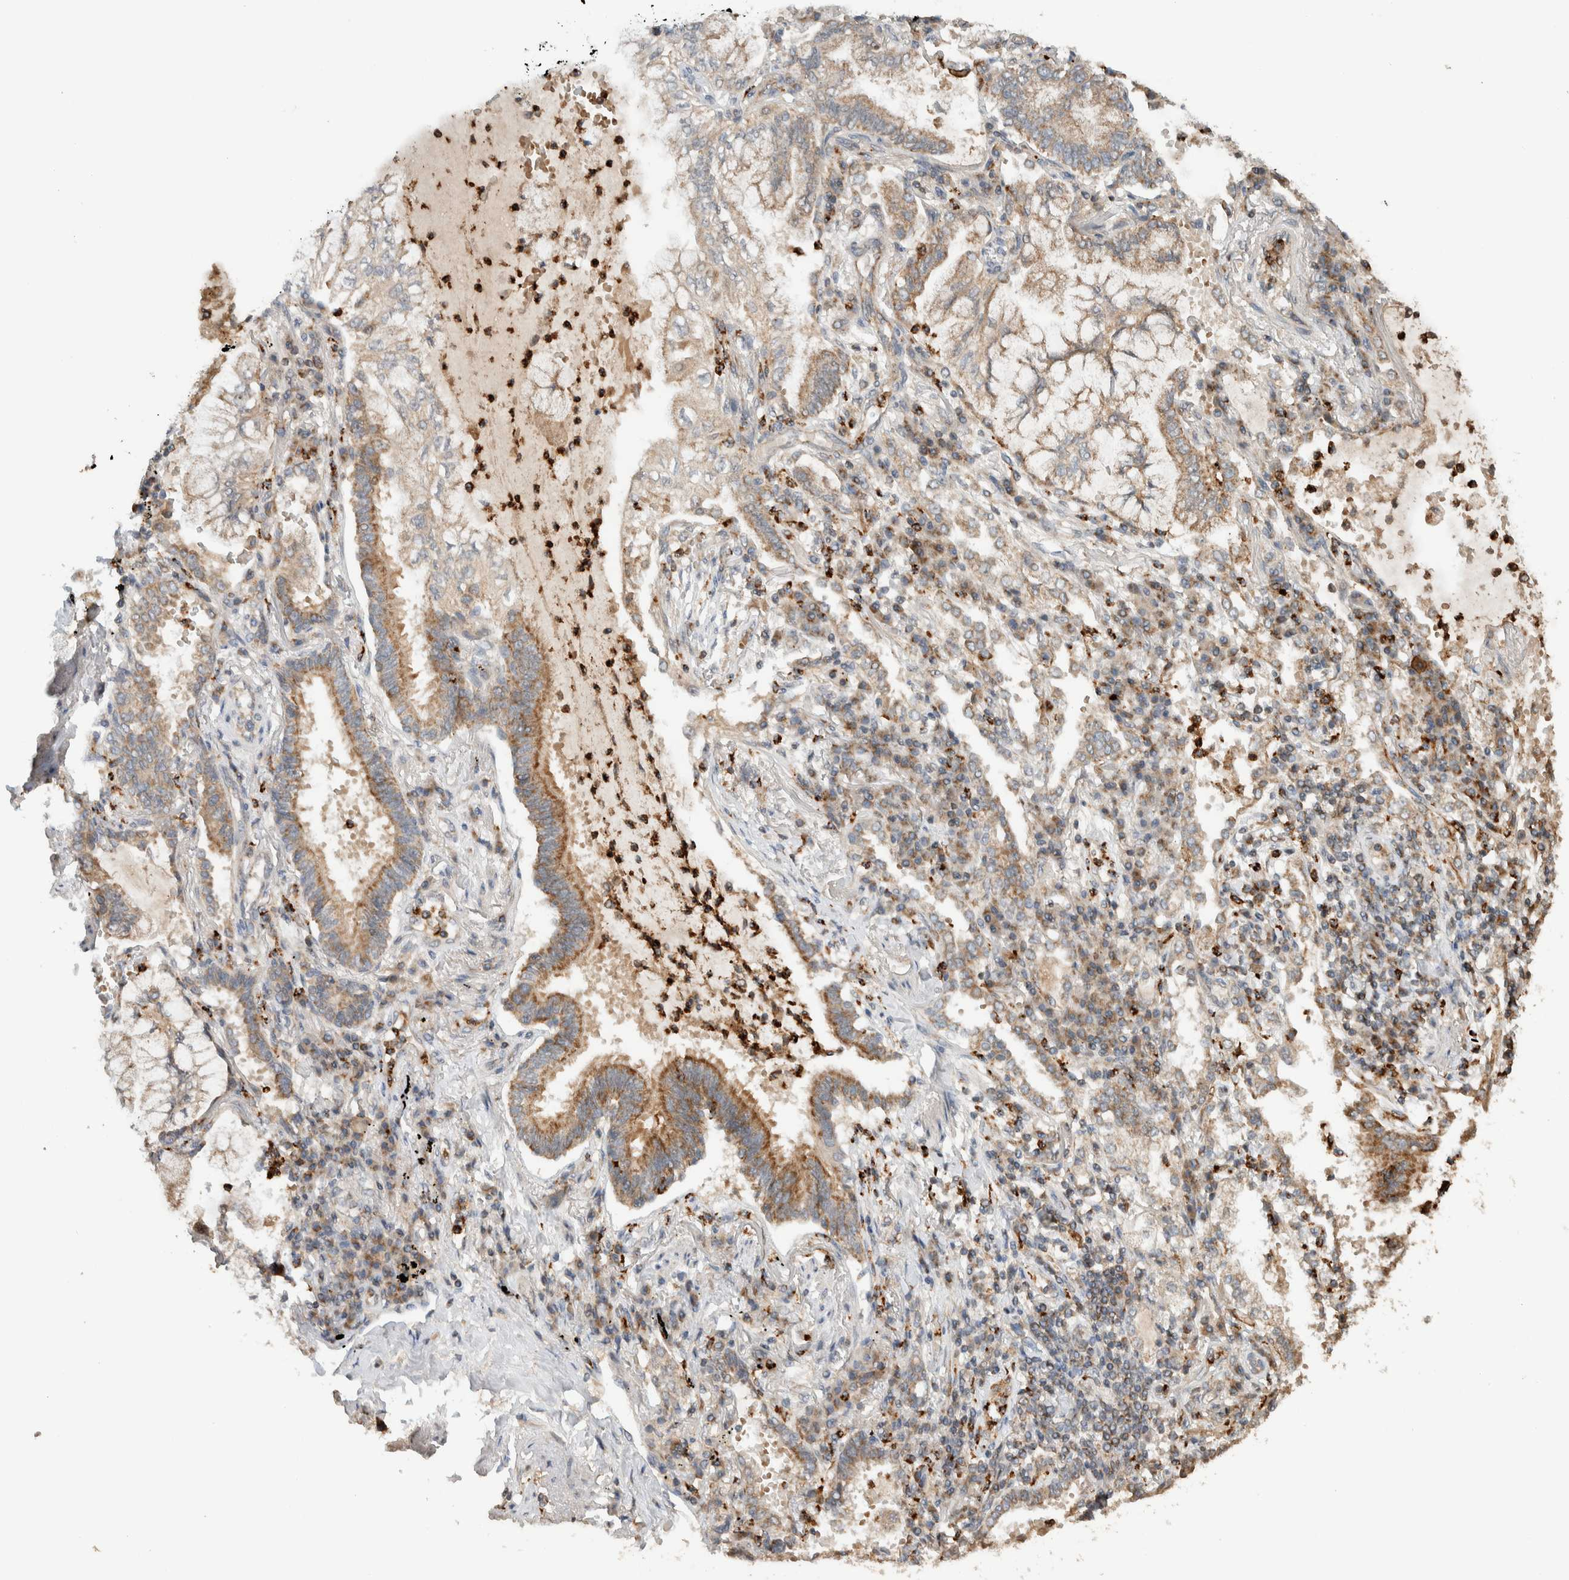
{"staining": {"intensity": "weak", "quantity": "25%-75%", "location": "cytoplasmic/membranous"}, "tissue": "lung cancer", "cell_type": "Tumor cells", "image_type": "cancer", "snomed": [{"axis": "morphology", "description": "Adenocarcinoma, NOS"}, {"axis": "topography", "description": "Lung"}], "caption": "An IHC histopathology image of tumor tissue is shown. Protein staining in brown highlights weak cytoplasmic/membranous positivity in lung cancer within tumor cells.", "gene": "VPS53", "patient": {"sex": "female", "age": 70}}